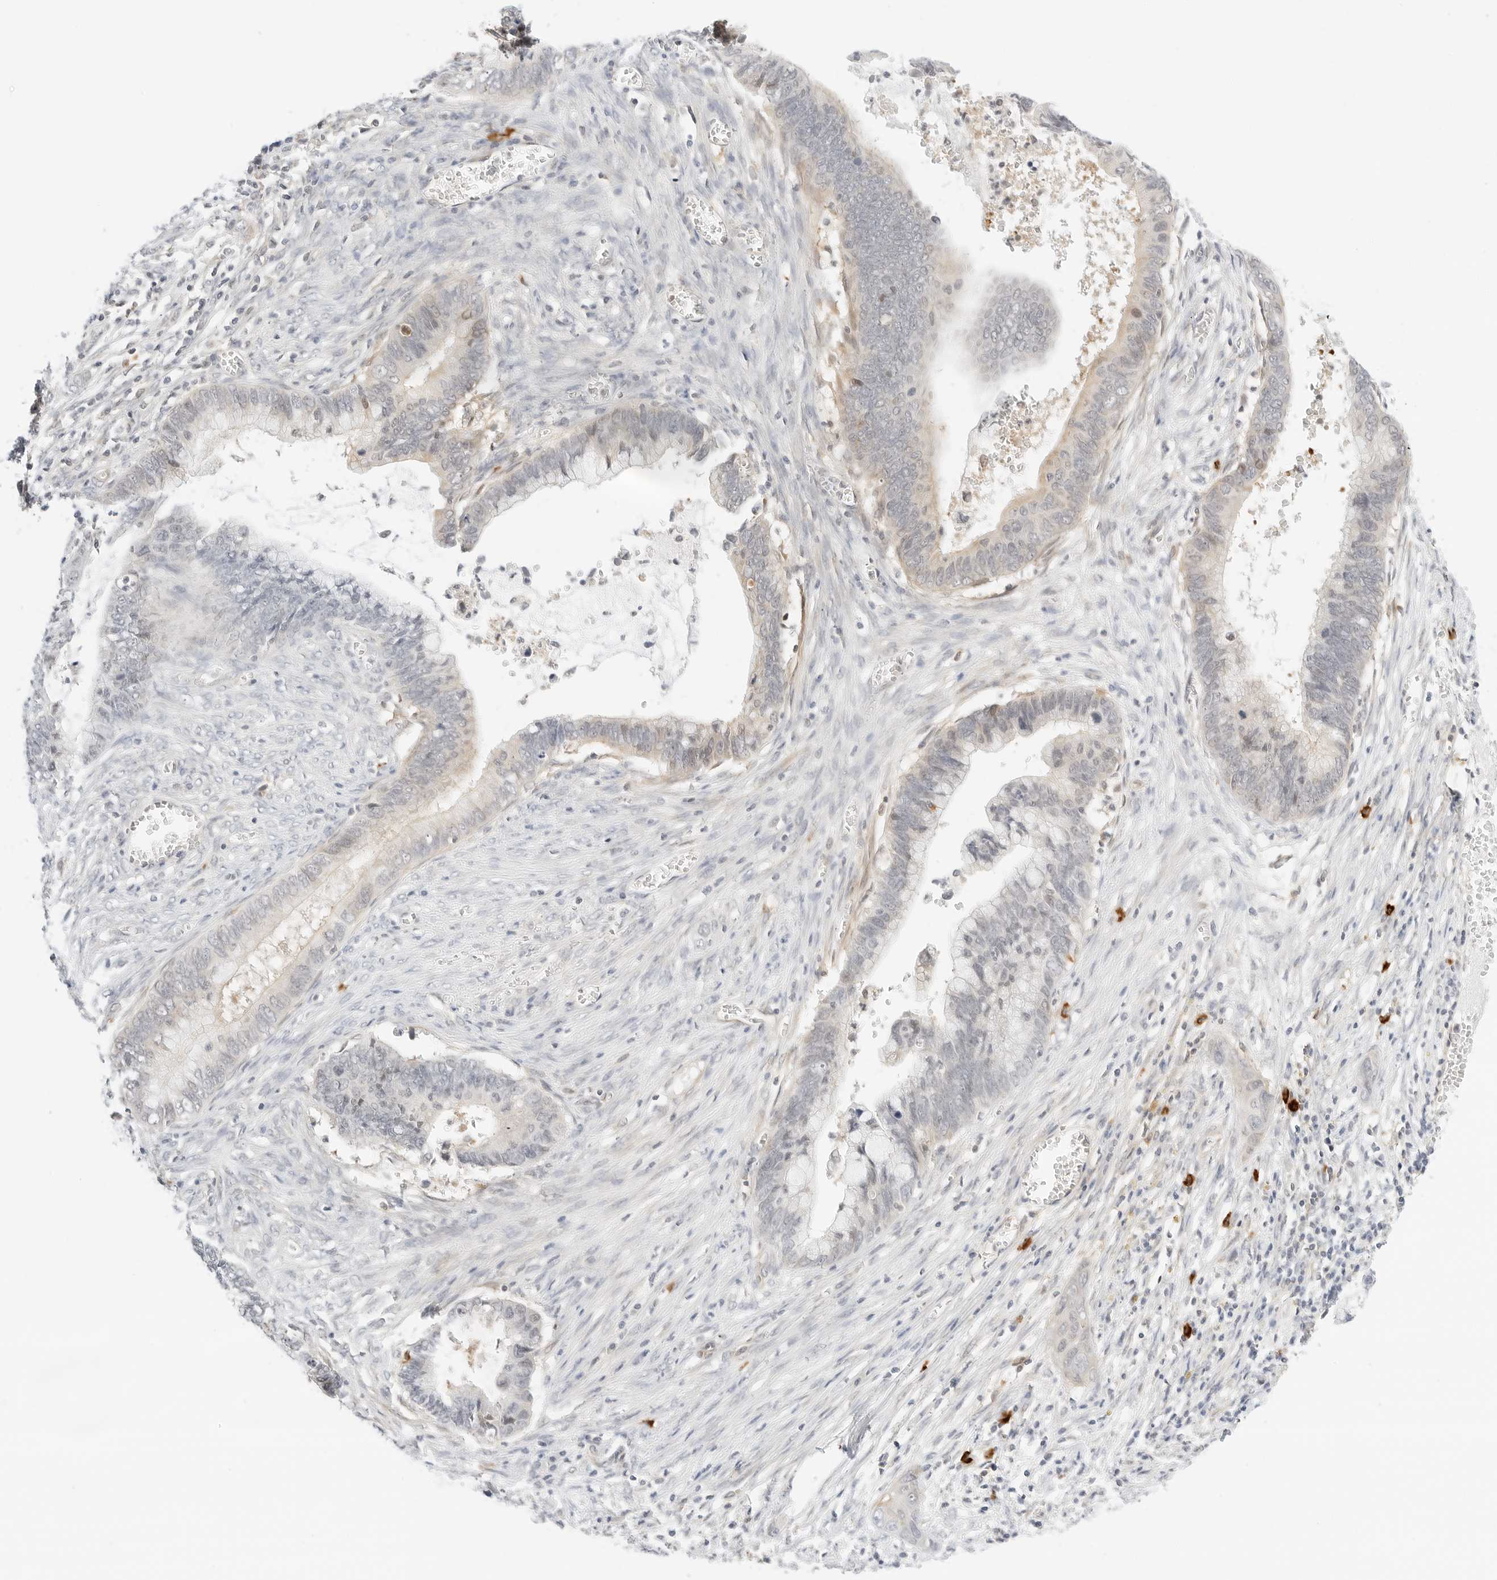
{"staining": {"intensity": "weak", "quantity": "<25%", "location": "cytoplasmic/membranous"}, "tissue": "cervical cancer", "cell_type": "Tumor cells", "image_type": "cancer", "snomed": [{"axis": "morphology", "description": "Adenocarcinoma, NOS"}, {"axis": "topography", "description": "Cervix"}], "caption": "Protein analysis of cervical cancer (adenocarcinoma) reveals no significant positivity in tumor cells.", "gene": "TEKT2", "patient": {"sex": "female", "age": 44}}